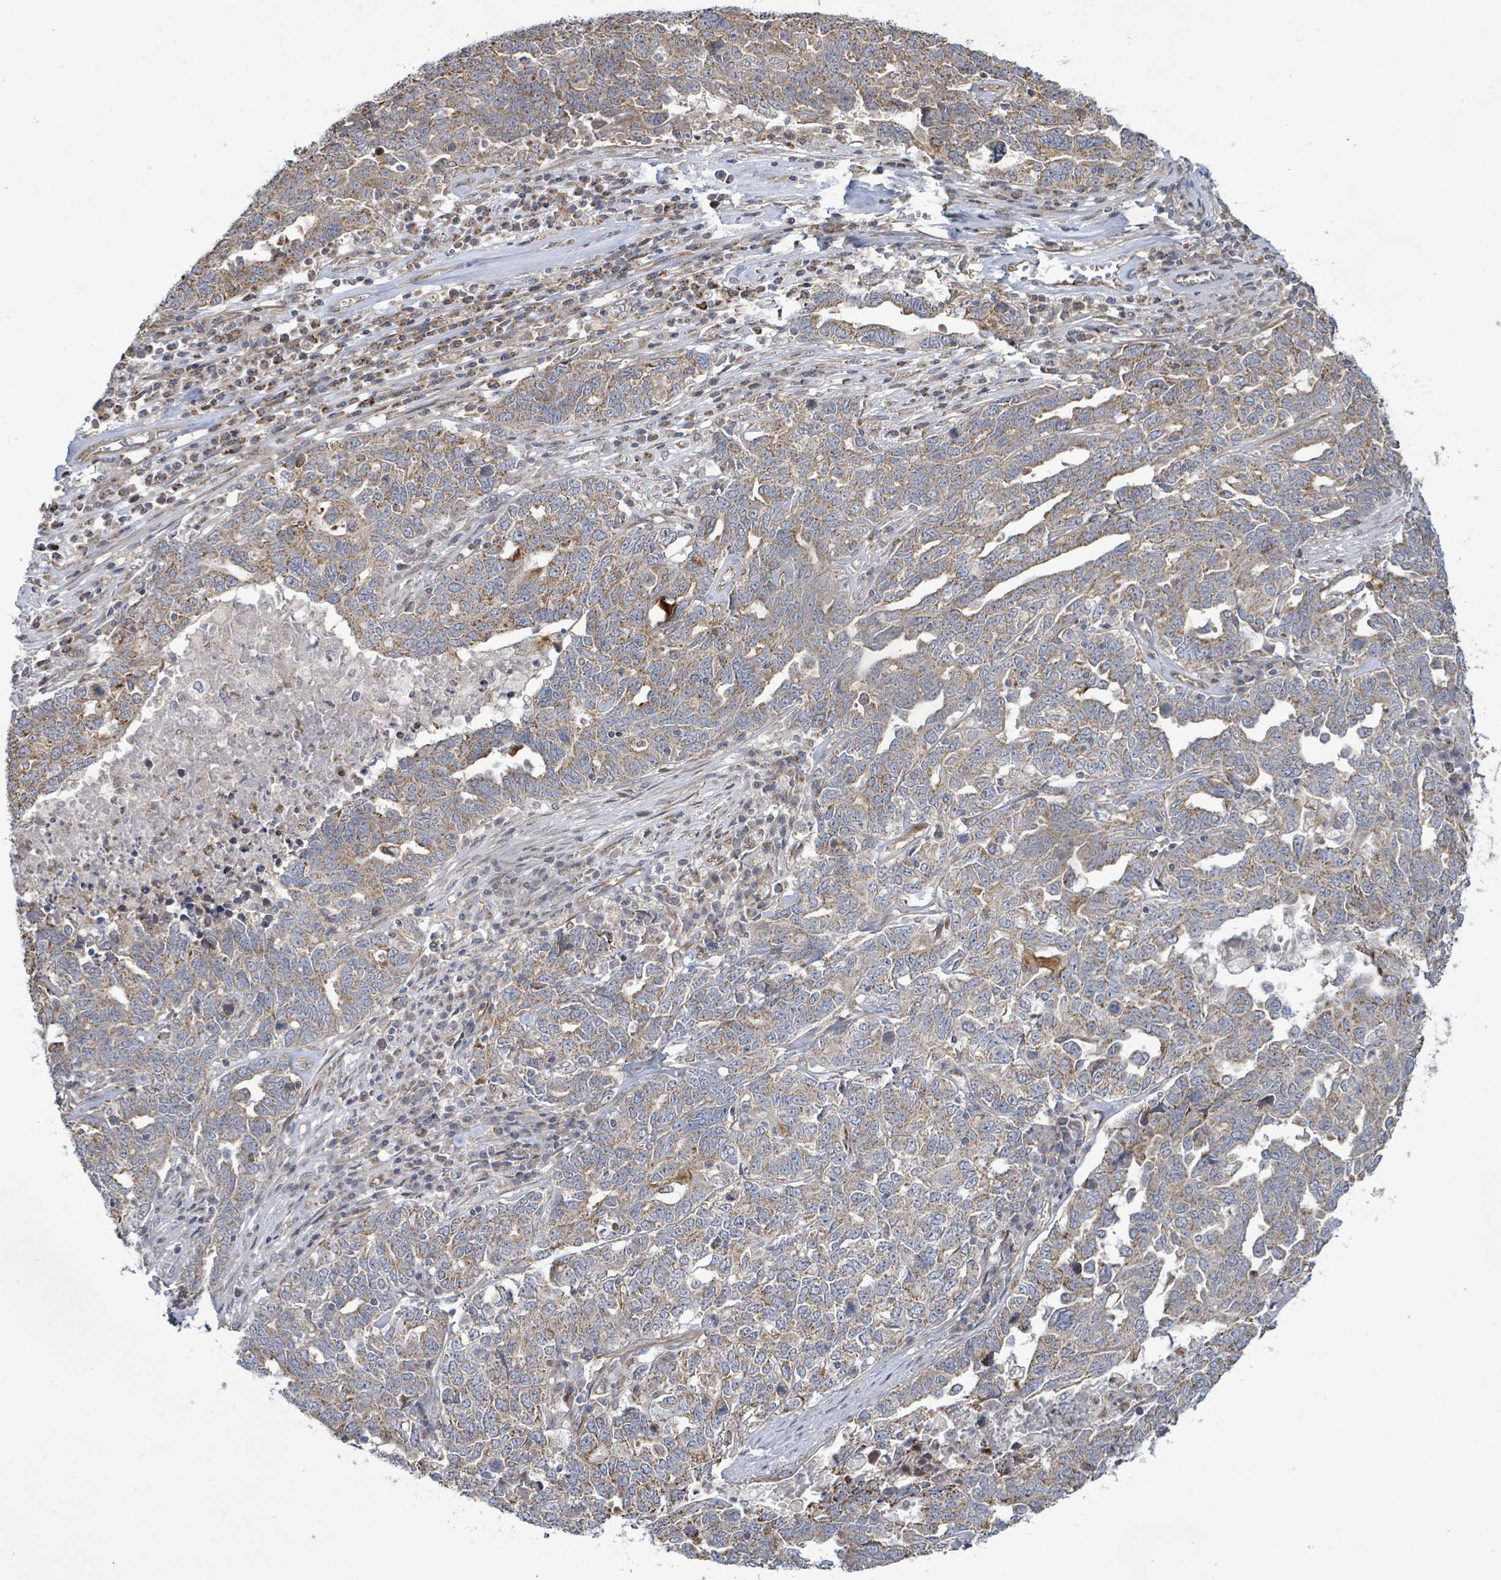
{"staining": {"intensity": "moderate", "quantity": ">75%", "location": "cytoplasmic/membranous"}, "tissue": "ovarian cancer", "cell_type": "Tumor cells", "image_type": "cancer", "snomed": [{"axis": "morphology", "description": "Carcinoma, endometroid"}, {"axis": "topography", "description": "Ovary"}], "caption": "Ovarian endometroid carcinoma stained for a protein demonstrates moderate cytoplasmic/membranous positivity in tumor cells.", "gene": "KBTBD11", "patient": {"sex": "female", "age": 62}}